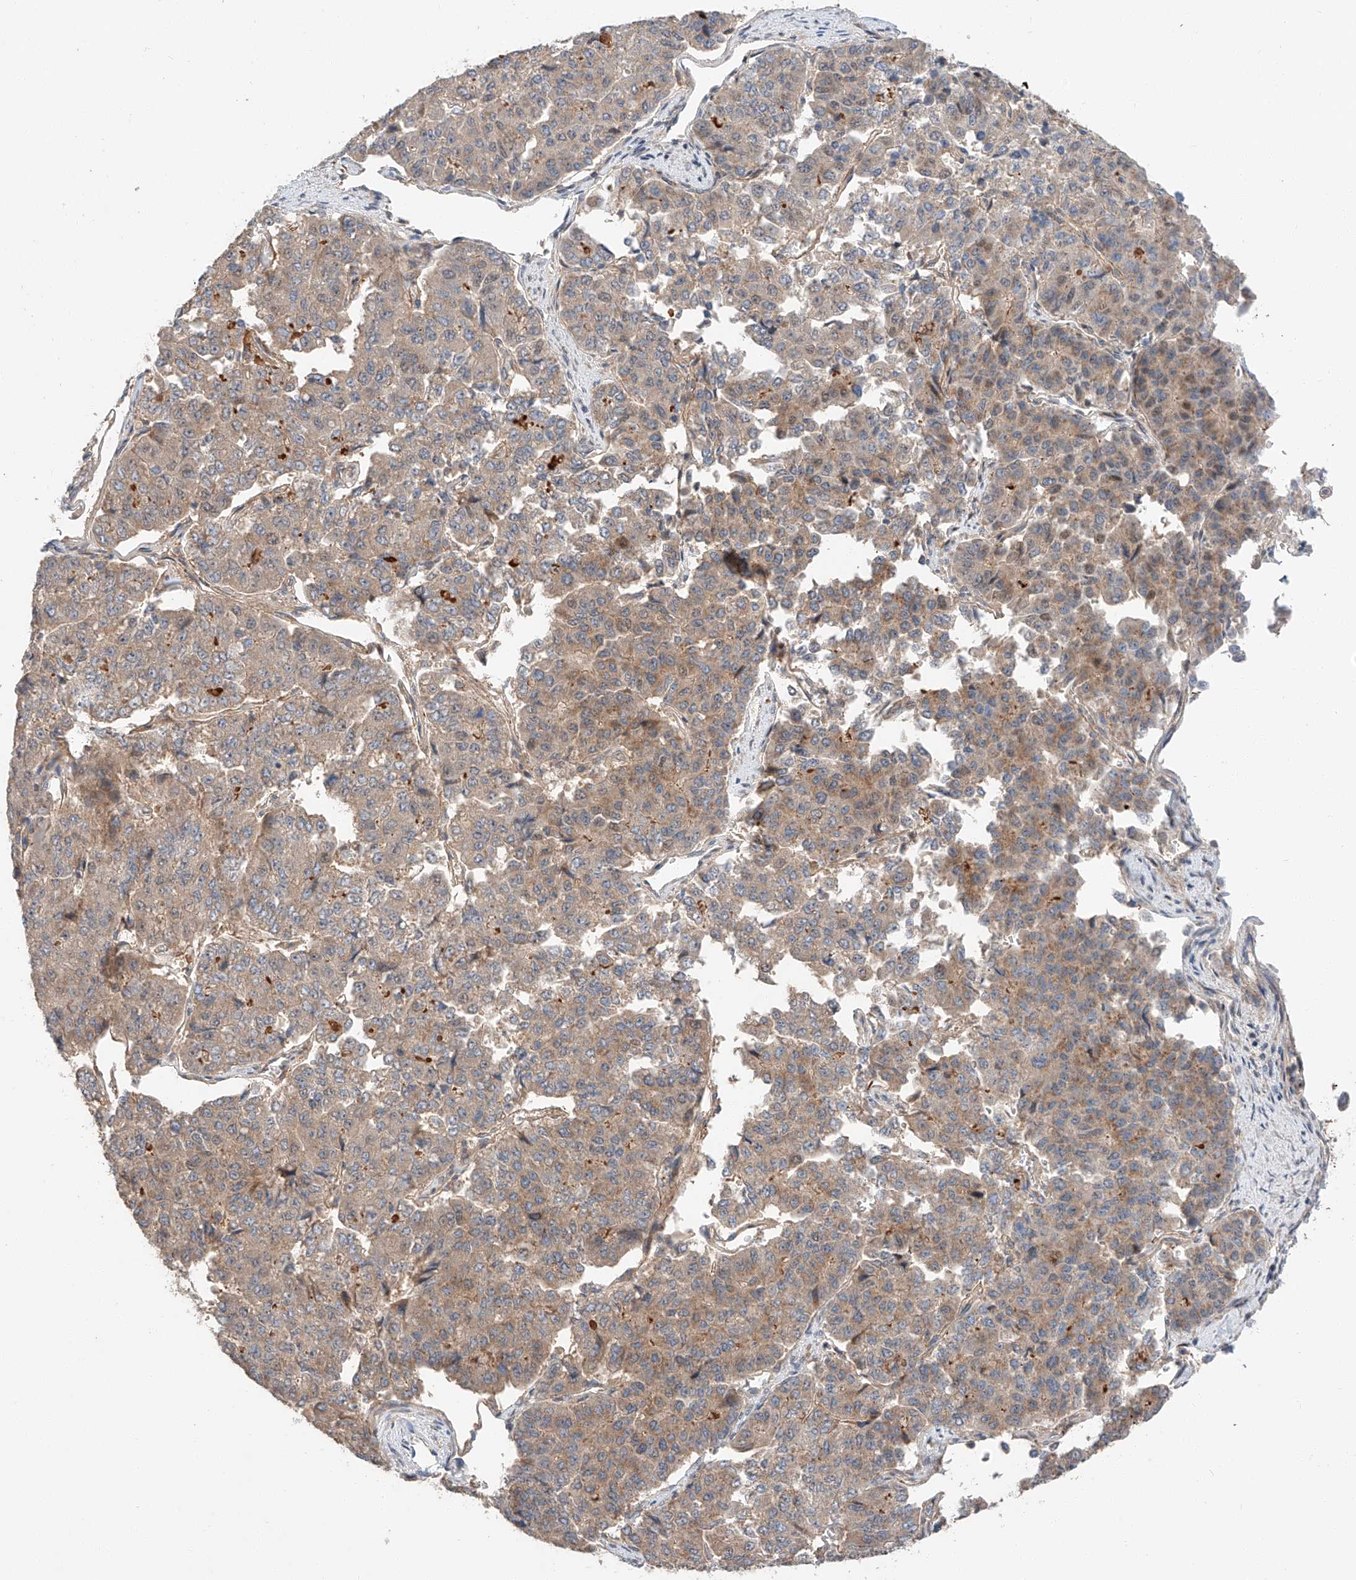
{"staining": {"intensity": "weak", "quantity": ">75%", "location": "cytoplasmic/membranous"}, "tissue": "pancreatic cancer", "cell_type": "Tumor cells", "image_type": "cancer", "snomed": [{"axis": "morphology", "description": "Adenocarcinoma, NOS"}, {"axis": "topography", "description": "Pancreas"}], "caption": "Protein expression analysis of pancreatic cancer (adenocarcinoma) shows weak cytoplasmic/membranous expression in about >75% of tumor cells.", "gene": "XPNPEP1", "patient": {"sex": "male", "age": 50}}